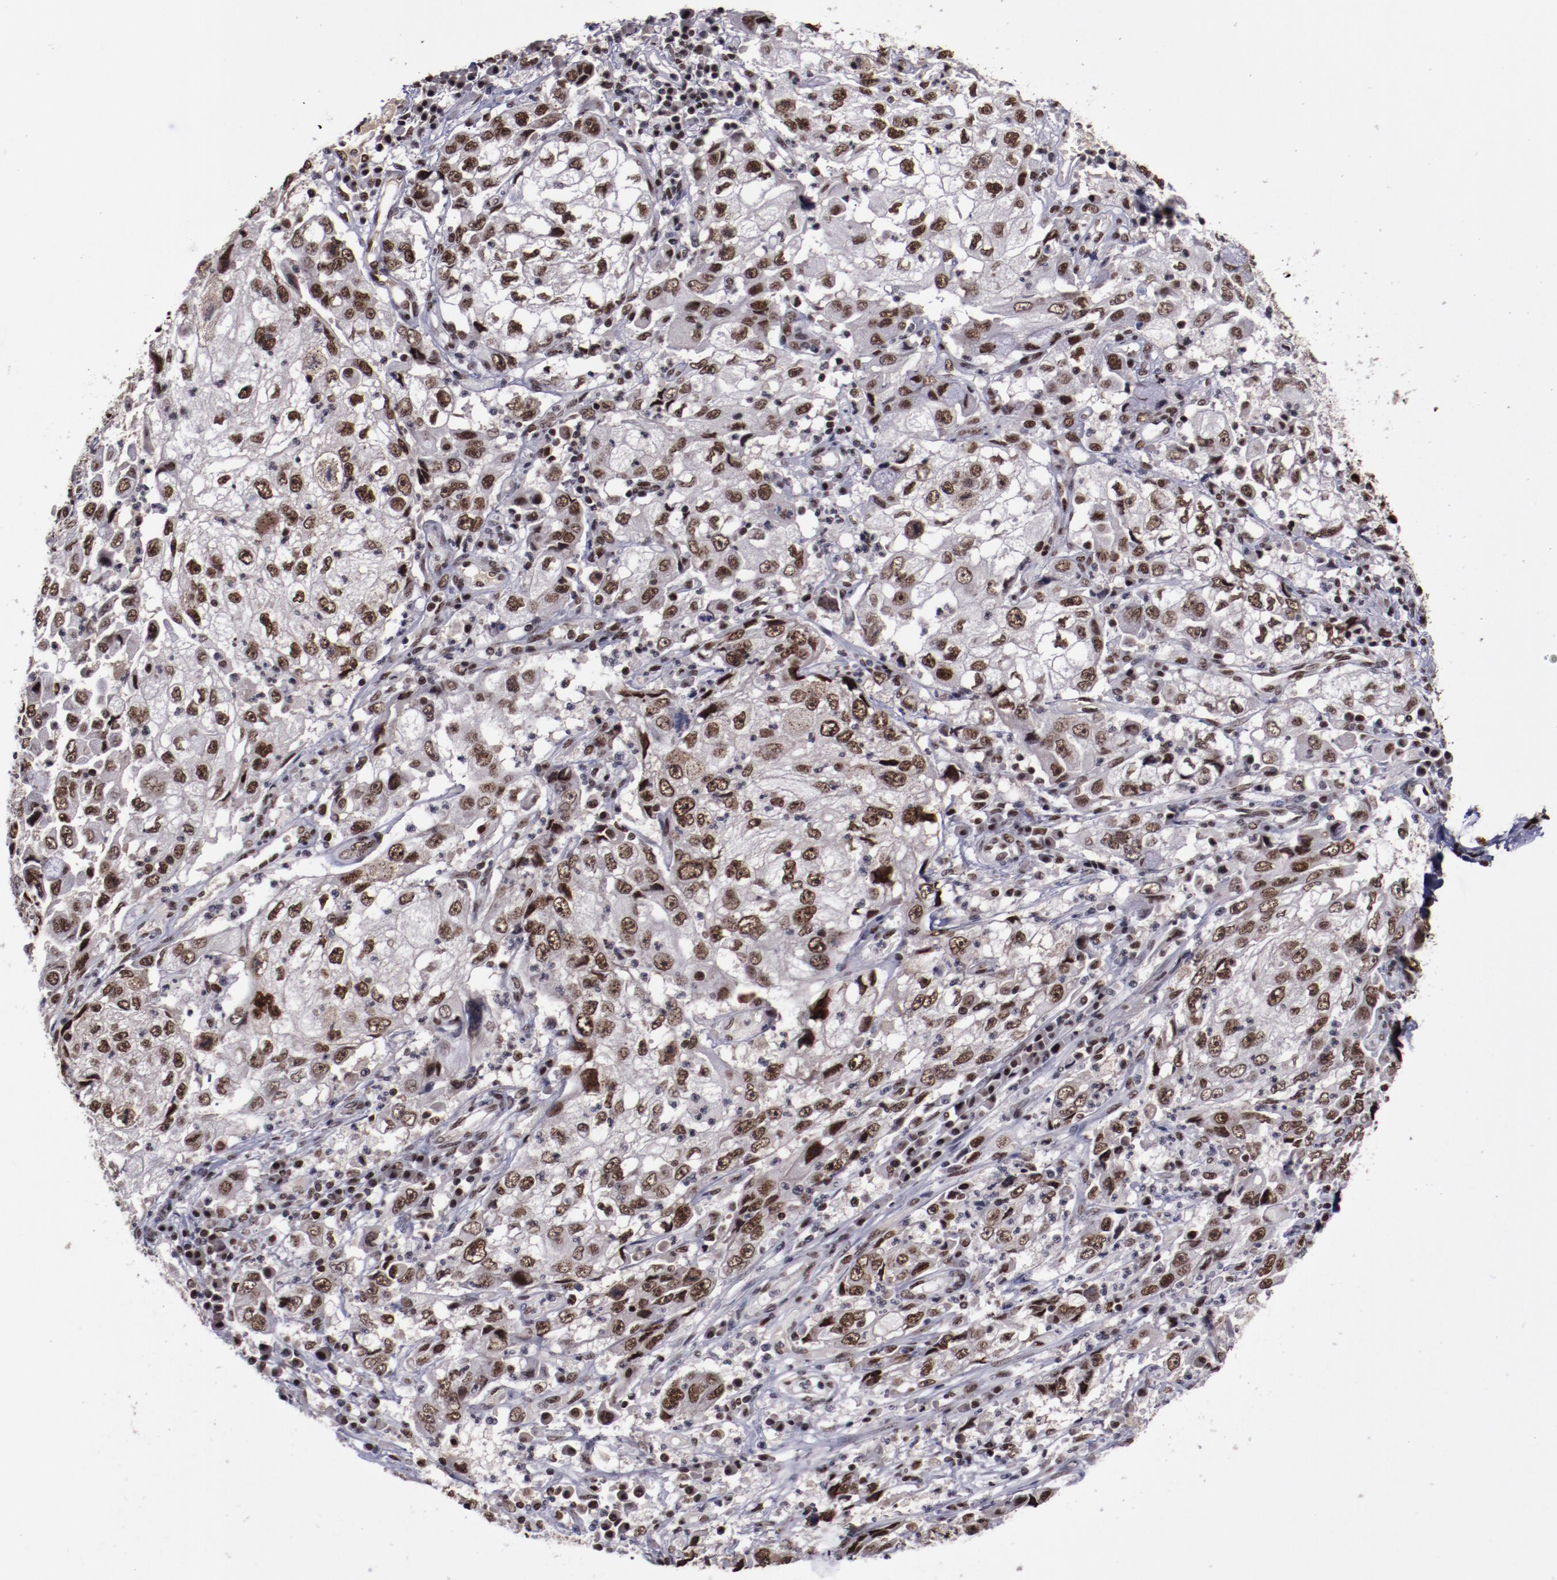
{"staining": {"intensity": "strong", "quantity": ">75%", "location": "nuclear"}, "tissue": "cervical cancer", "cell_type": "Tumor cells", "image_type": "cancer", "snomed": [{"axis": "morphology", "description": "Squamous cell carcinoma, NOS"}, {"axis": "topography", "description": "Cervix"}], "caption": "Protein expression analysis of cervical squamous cell carcinoma exhibits strong nuclear staining in about >75% of tumor cells. Using DAB (3,3'-diaminobenzidine) (brown) and hematoxylin (blue) stains, captured at high magnification using brightfield microscopy.", "gene": "ERH", "patient": {"sex": "female", "age": 36}}